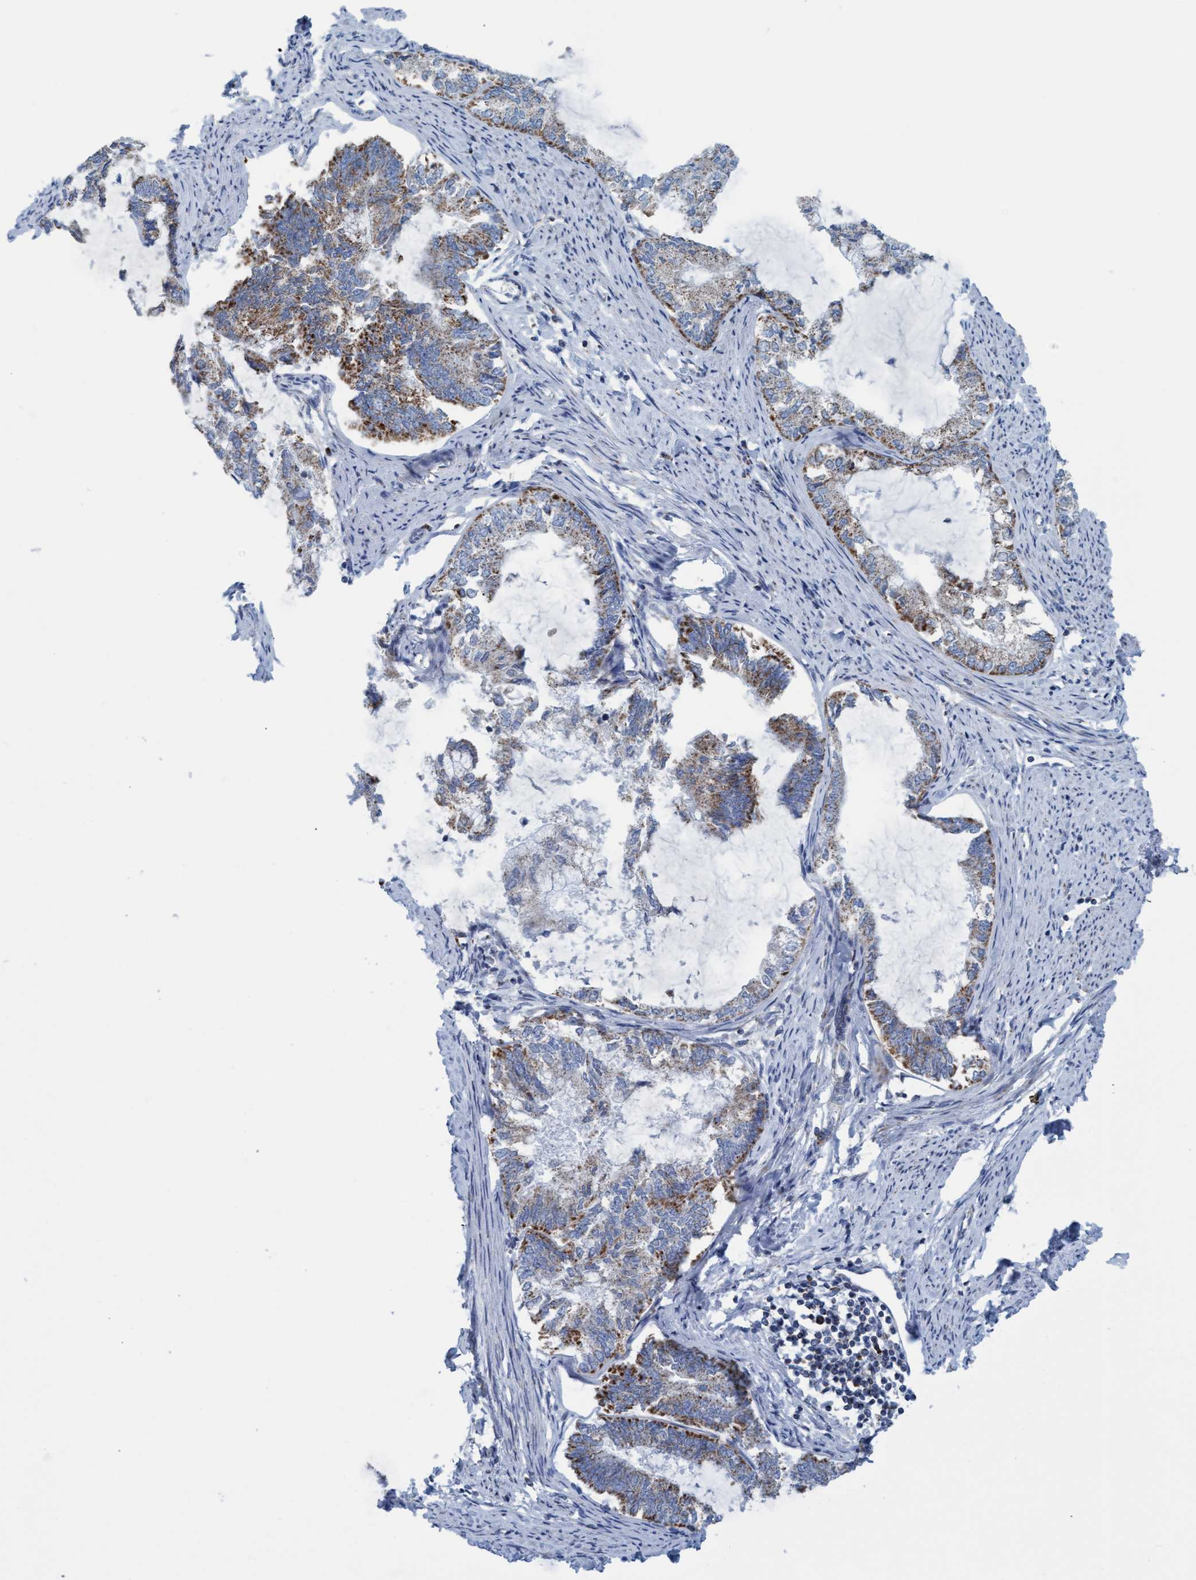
{"staining": {"intensity": "moderate", "quantity": ">75%", "location": "cytoplasmic/membranous"}, "tissue": "endometrial cancer", "cell_type": "Tumor cells", "image_type": "cancer", "snomed": [{"axis": "morphology", "description": "Adenocarcinoma, NOS"}, {"axis": "topography", "description": "Endometrium"}], "caption": "Moderate cytoplasmic/membranous expression is identified in approximately >75% of tumor cells in adenocarcinoma (endometrial).", "gene": "GGA3", "patient": {"sex": "female", "age": 86}}